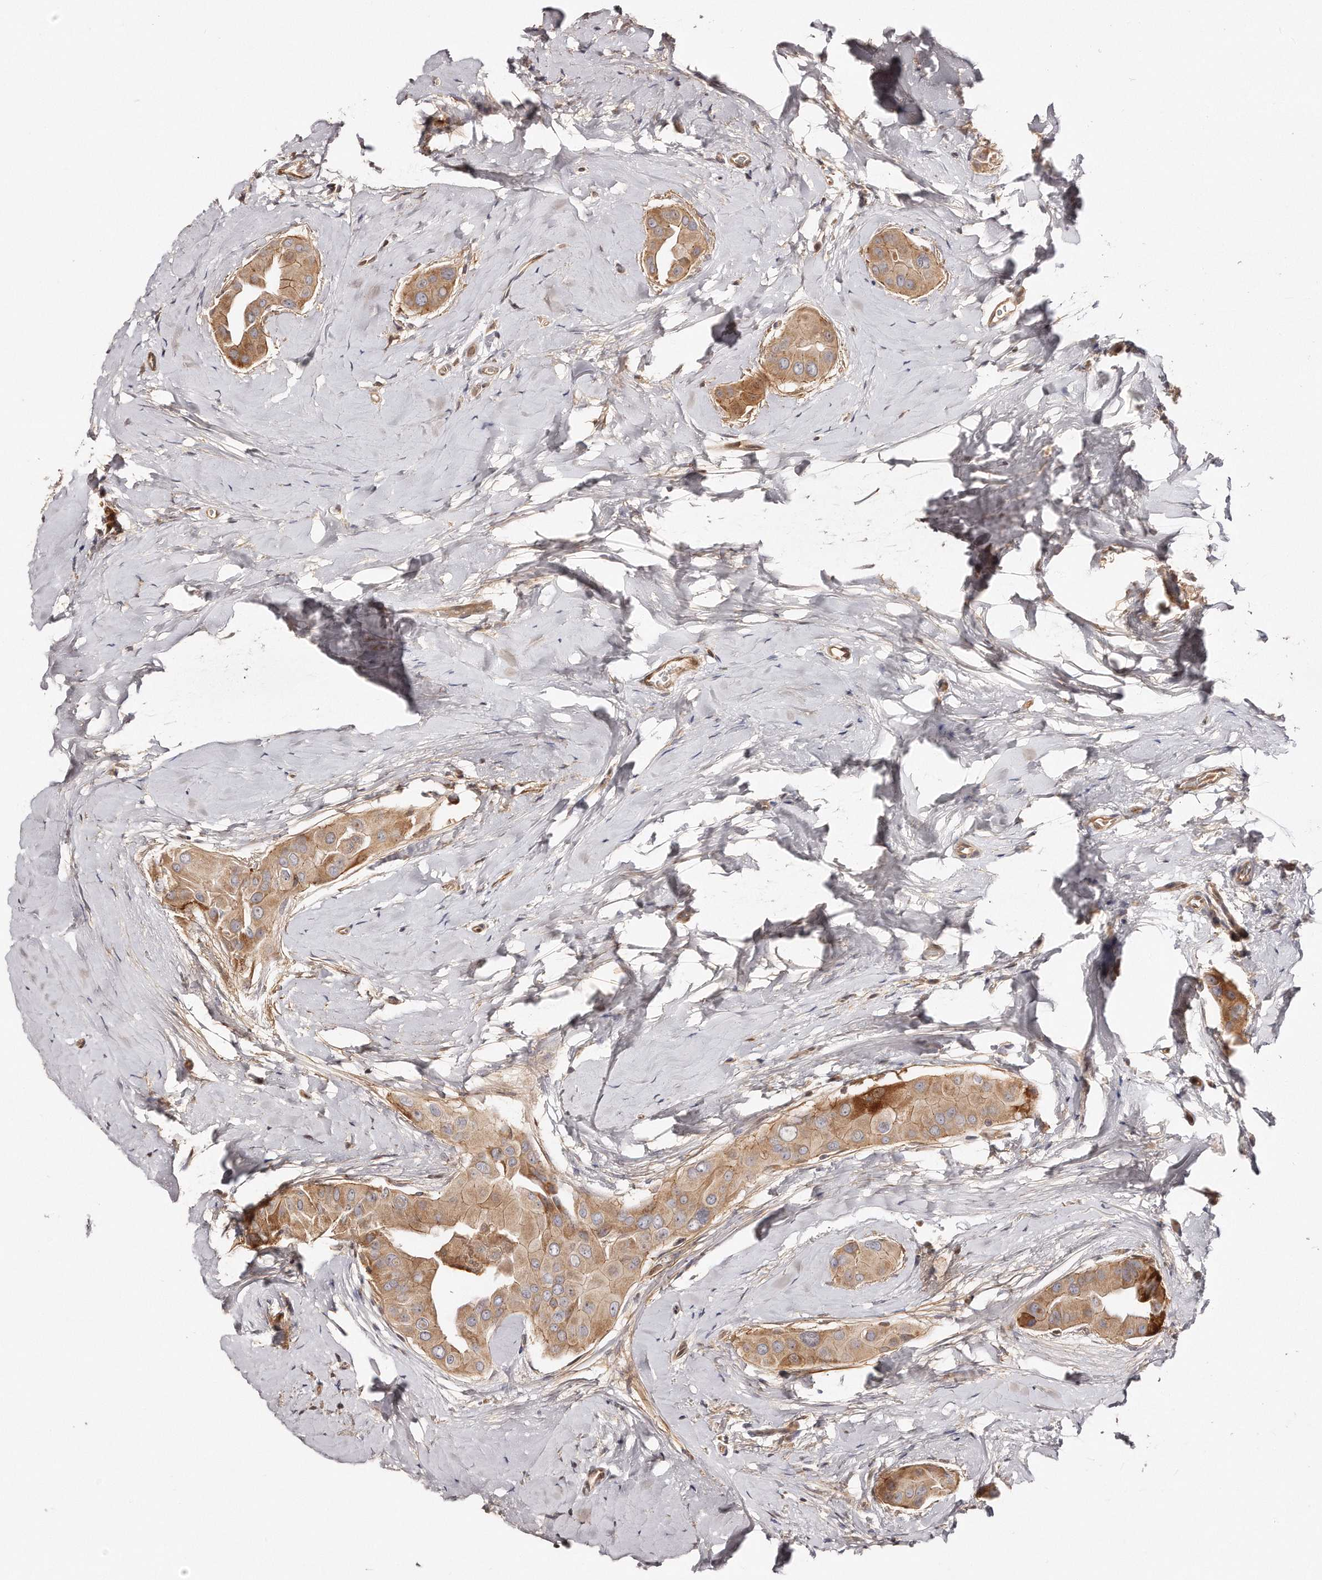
{"staining": {"intensity": "moderate", "quantity": ">75%", "location": "cytoplasmic/membranous"}, "tissue": "thyroid cancer", "cell_type": "Tumor cells", "image_type": "cancer", "snomed": [{"axis": "morphology", "description": "Papillary adenocarcinoma, NOS"}, {"axis": "topography", "description": "Thyroid gland"}], "caption": "A micrograph showing moderate cytoplasmic/membranous positivity in about >75% of tumor cells in thyroid papillary adenocarcinoma, as visualized by brown immunohistochemical staining.", "gene": "GBP4", "patient": {"sex": "male", "age": 33}}